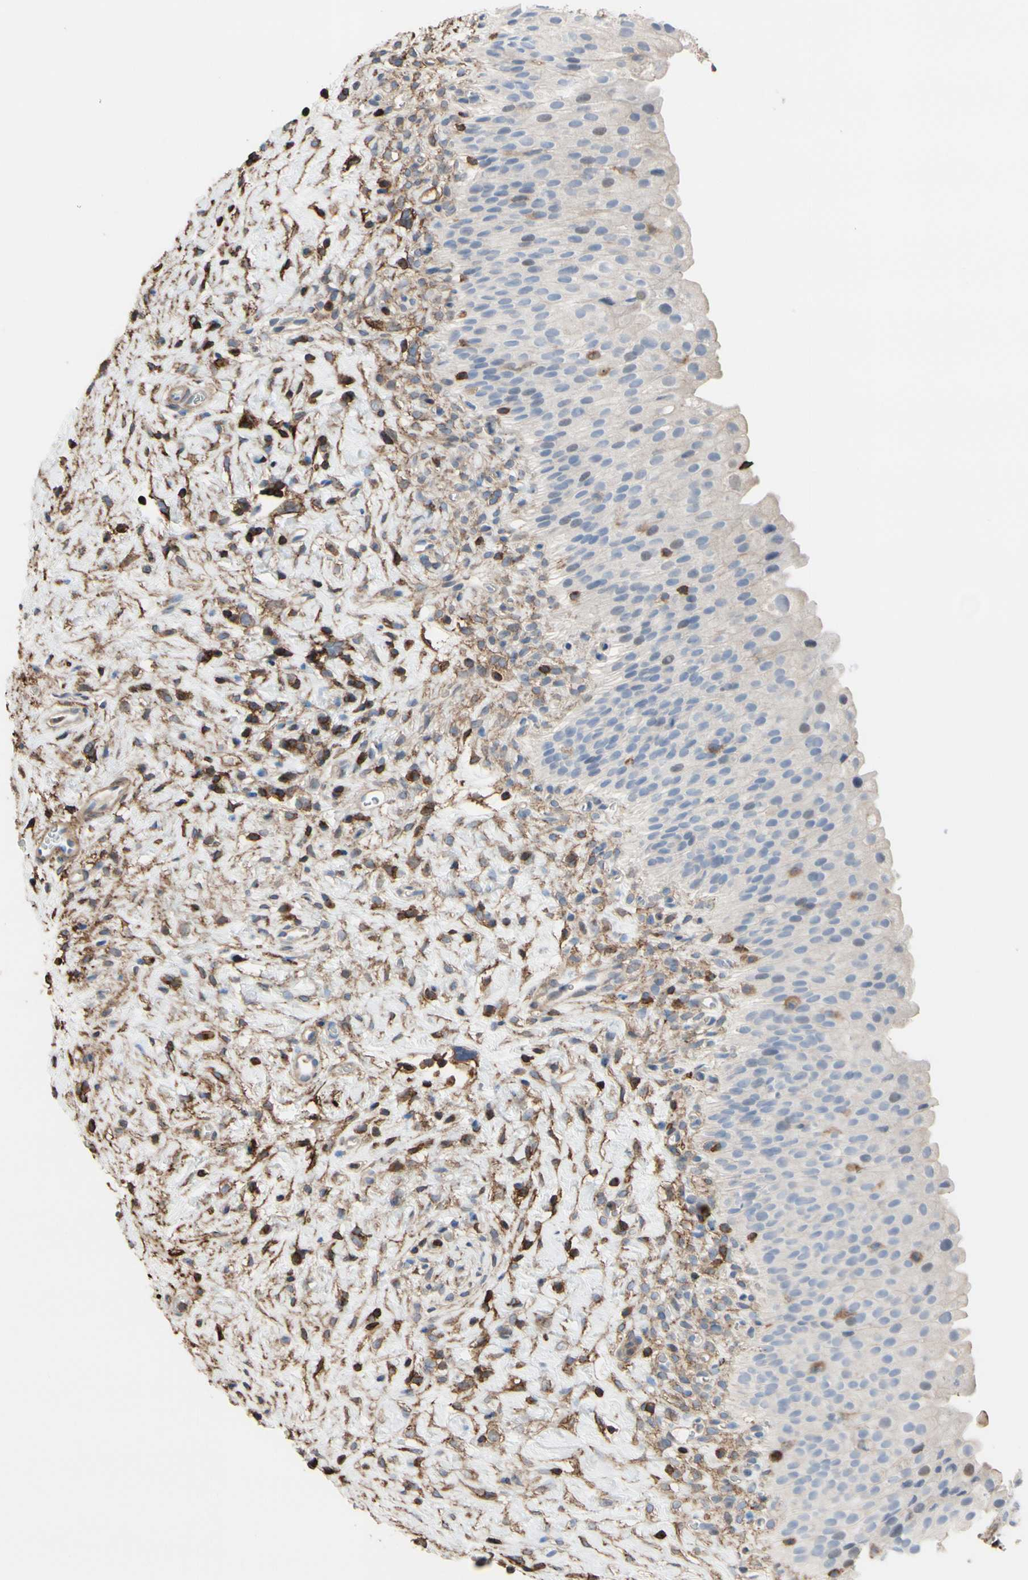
{"staining": {"intensity": "negative", "quantity": "none", "location": "none"}, "tissue": "urinary bladder", "cell_type": "Urothelial cells", "image_type": "normal", "snomed": [{"axis": "morphology", "description": "Normal tissue, NOS"}, {"axis": "morphology", "description": "Urothelial carcinoma, High grade"}, {"axis": "topography", "description": "Urinary bladder"}], "caption": "This is an immunohistochemistry histopathology image of benign urinary bladder. There is no expression in urothelial cells.", "gene": "ANXA6", "patient": {"sex": "male", "age": 46}}